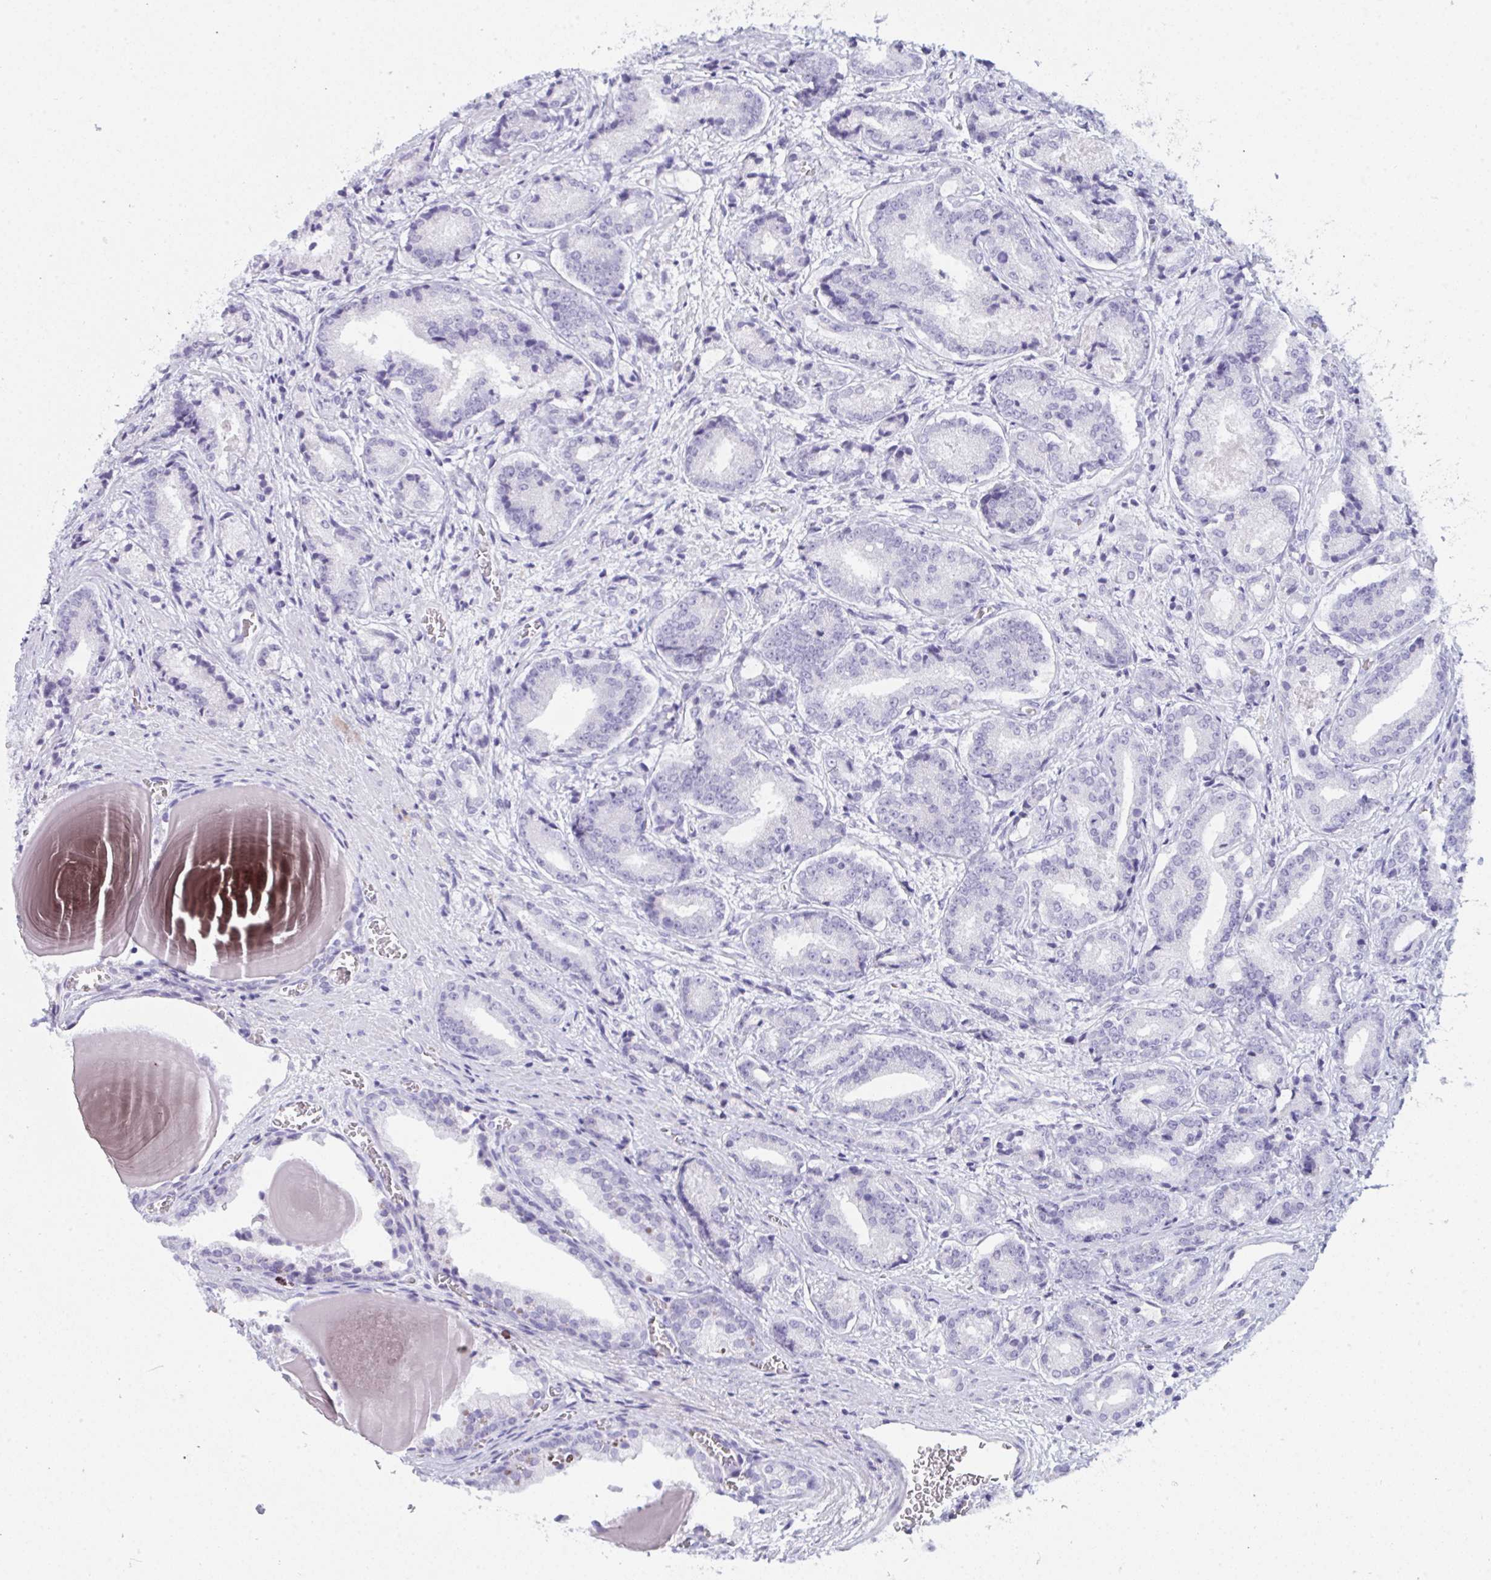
{"staining": {"intensity": "negative", "quantity": "none", "location": "none"}, "tissue": "prostate cancer", "cell_type": "Tumor cells", "image_type": "cancer", "snomed": [{"axis": "morphology", "description": "Adenocarcinoma, High grade"}, {"axis": "topography", "description": "Prostate and seminal vesicle, NOS"}], "caption": "Tumor cells are negative for protein expression in human prostate cancer (high-grade adenocarcinoma).", "gene": "PRDM9", "patient": {"sex": "male", "age": 61}}